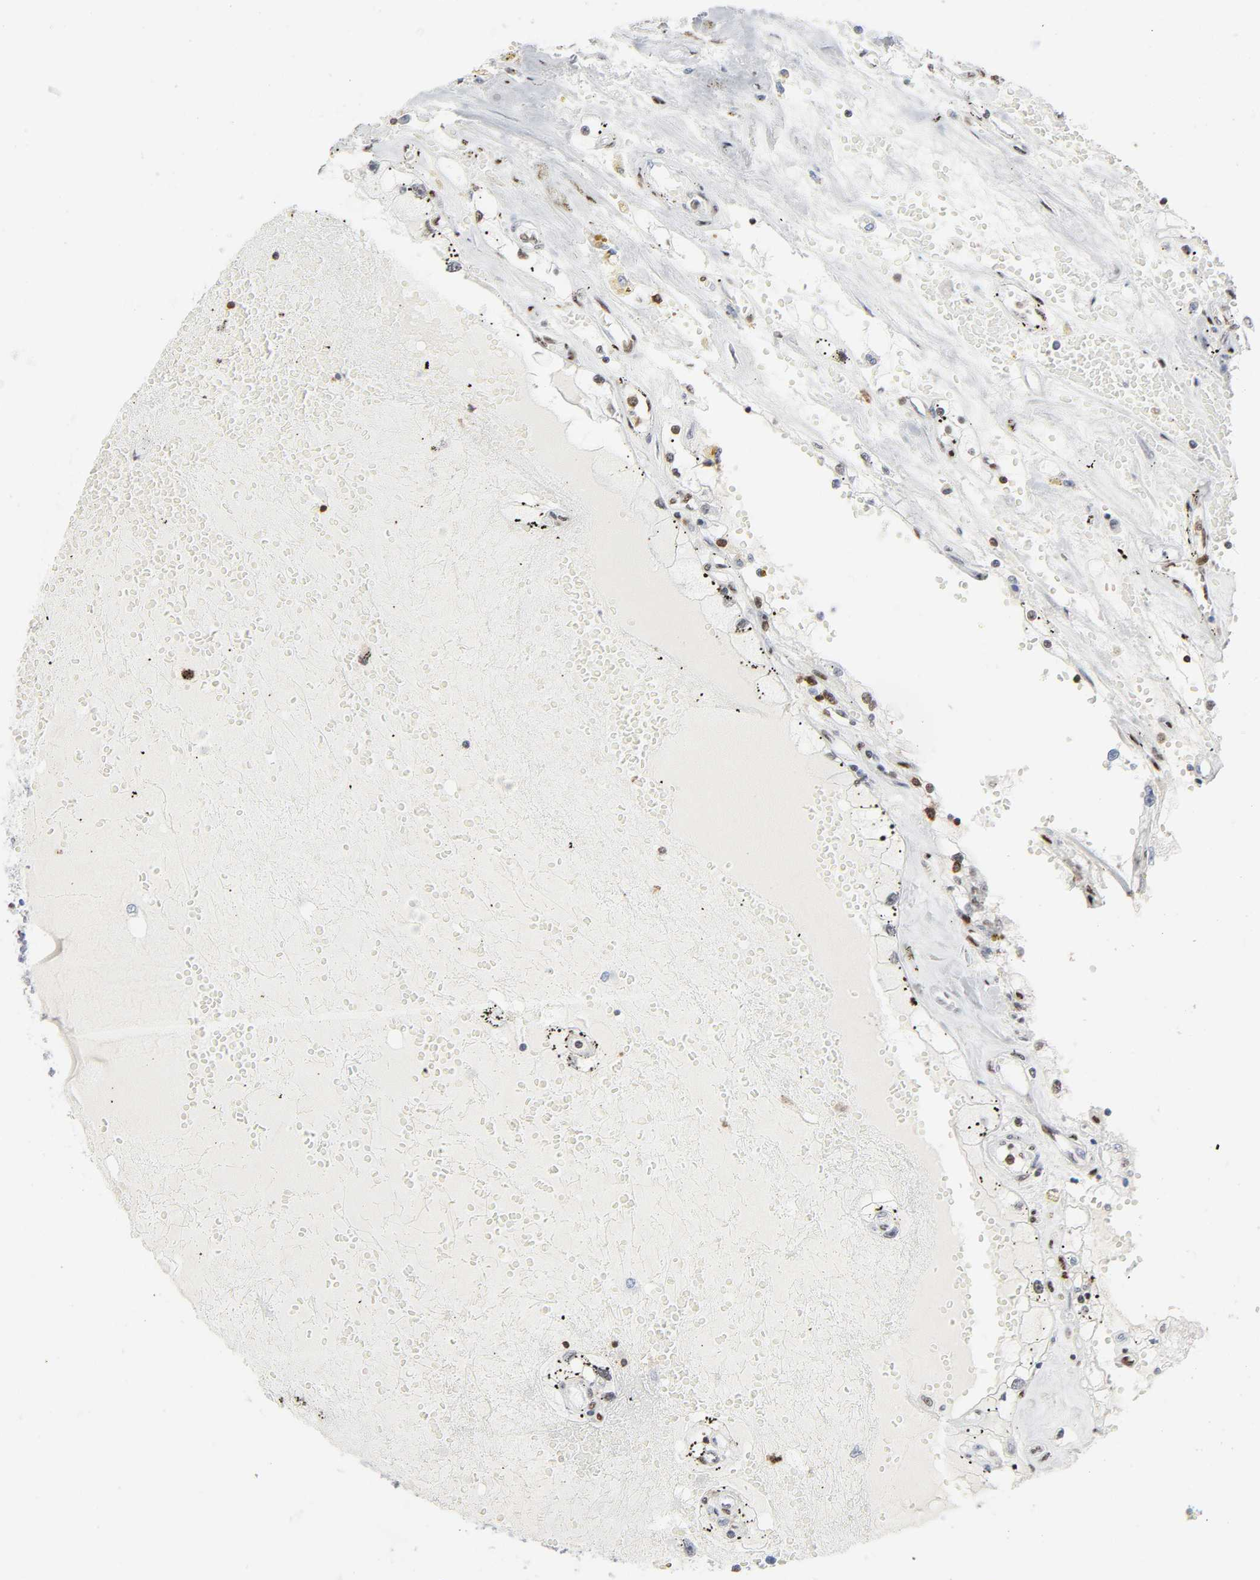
{"staining": {"intensity": "moderate", "quantity": "25%-75%", "location": "nuclear"}, "tissue": "renal cancer", "cell_type": "Tumor cells", "image_type": "cancer", "snomed": [{"axis": "morphology", "description": "Adenocarcinoma, NOS"}, {"axis": "topography", "description": "Kidney"}], "caption": "IHC histopathology image of adenocarcinoma (renal) stained for a protein (brown), which exhibits medium levels of moderate nuclear expression in approximately 25%-75% of tumor cells.", "gene": "WAS", "patient": {"sex": "male", "age": 56}}